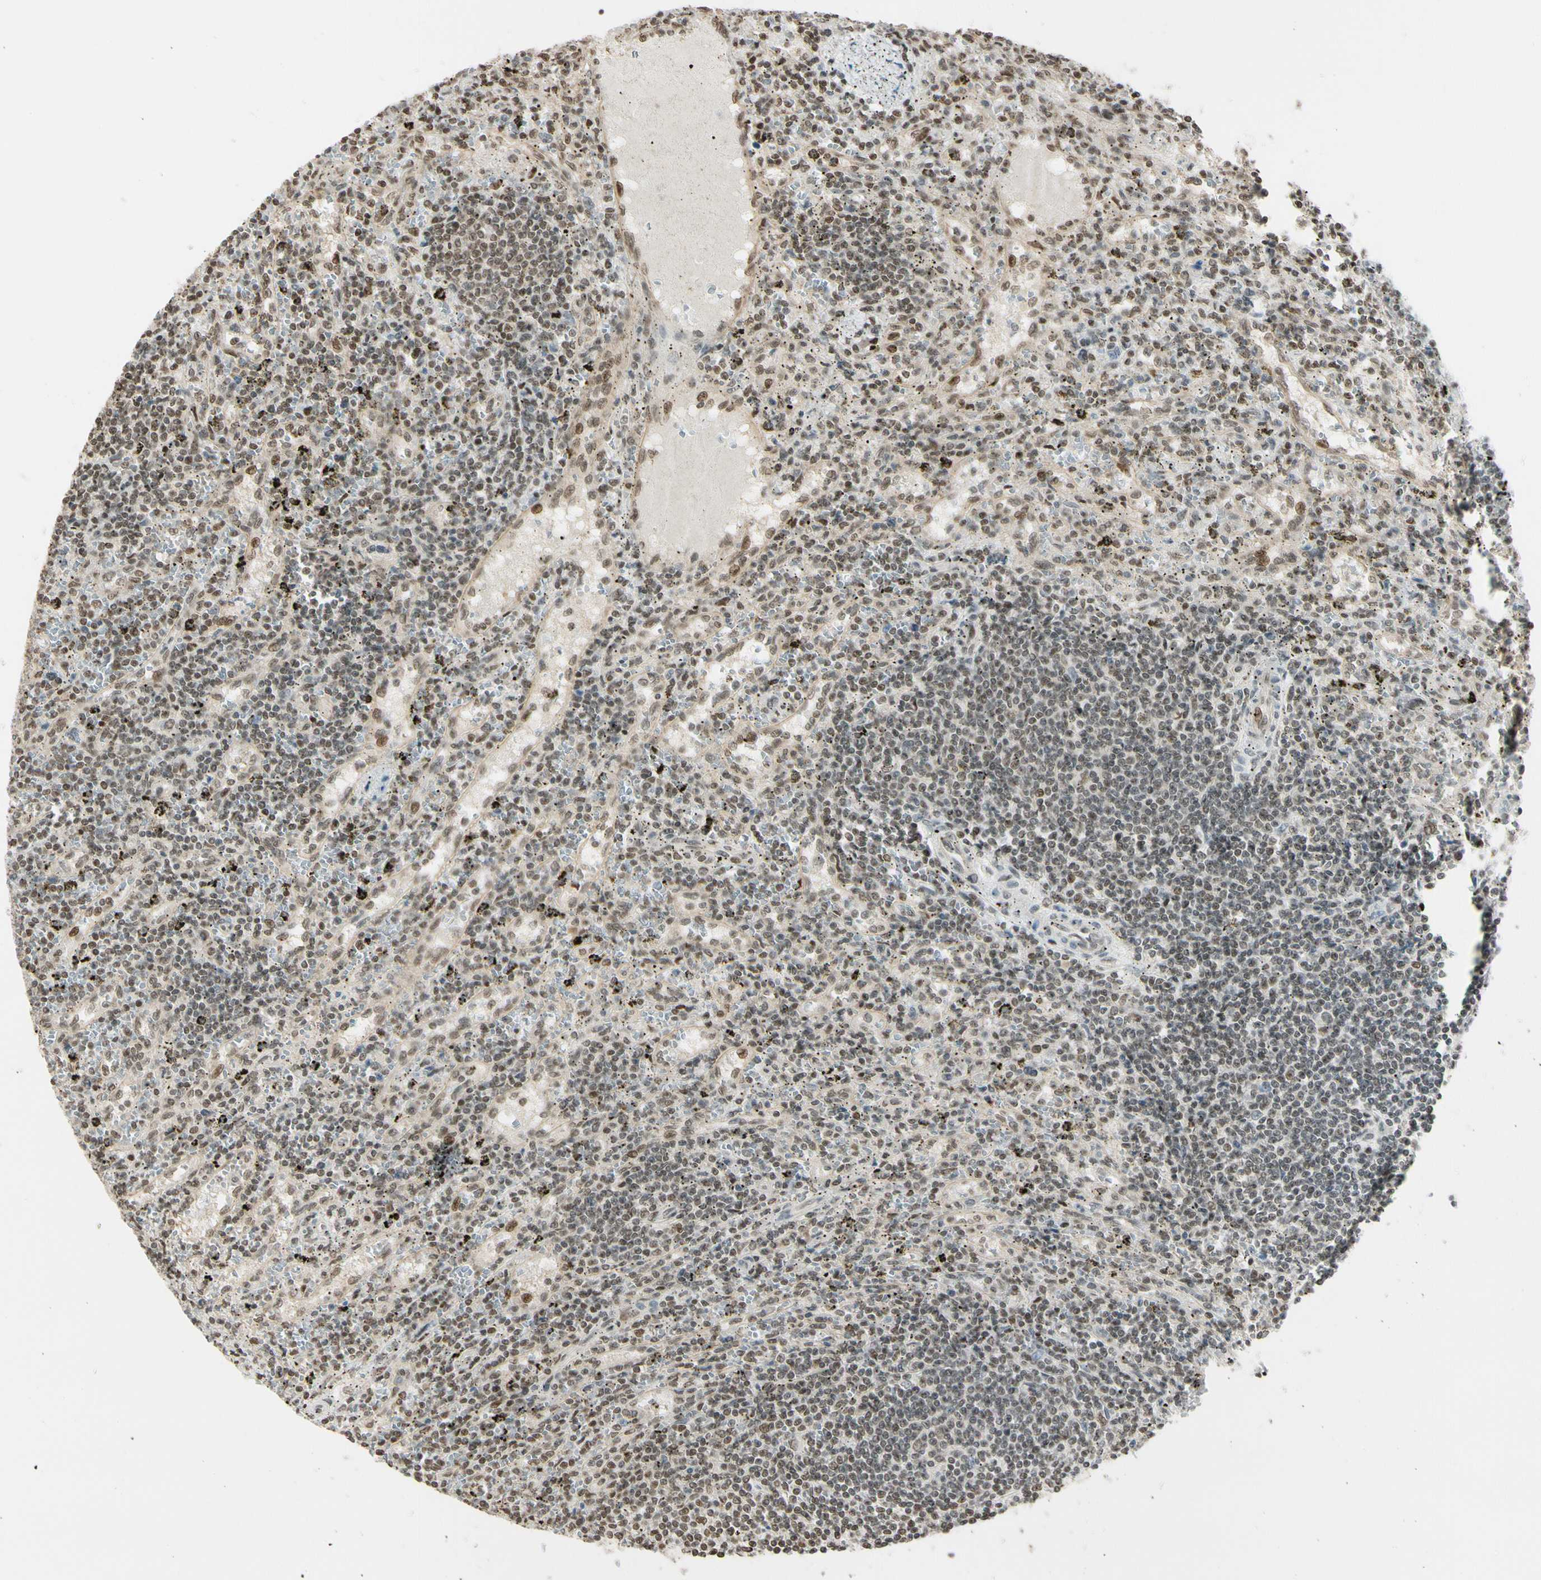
{"staining": {"intensity": "weak", "quantity": ">75%", "location": "nuclear"}, "tissue": "lymphoma", "cell_type": "Tumor cells", "image_type": "cancer", "snomed": [{"axis": "morphology", "description": "Malignant lymphoma, non-Hodgkin's type, Low grade"}, {"axis": "topography", "description": "Spleen"}], "caption": "Immunohistochemistry photomicrograph of neoplastic tissue: malignant lymphoma, non-Hodgkin's type (low-grade) stained using IHC shows low levels of weak protein expression localized specifically in the nuclear of tumor cells, appearing as a nuclear brown color.", "gene": "SUFU", "patient": {"sex": "male", "age": 76}}